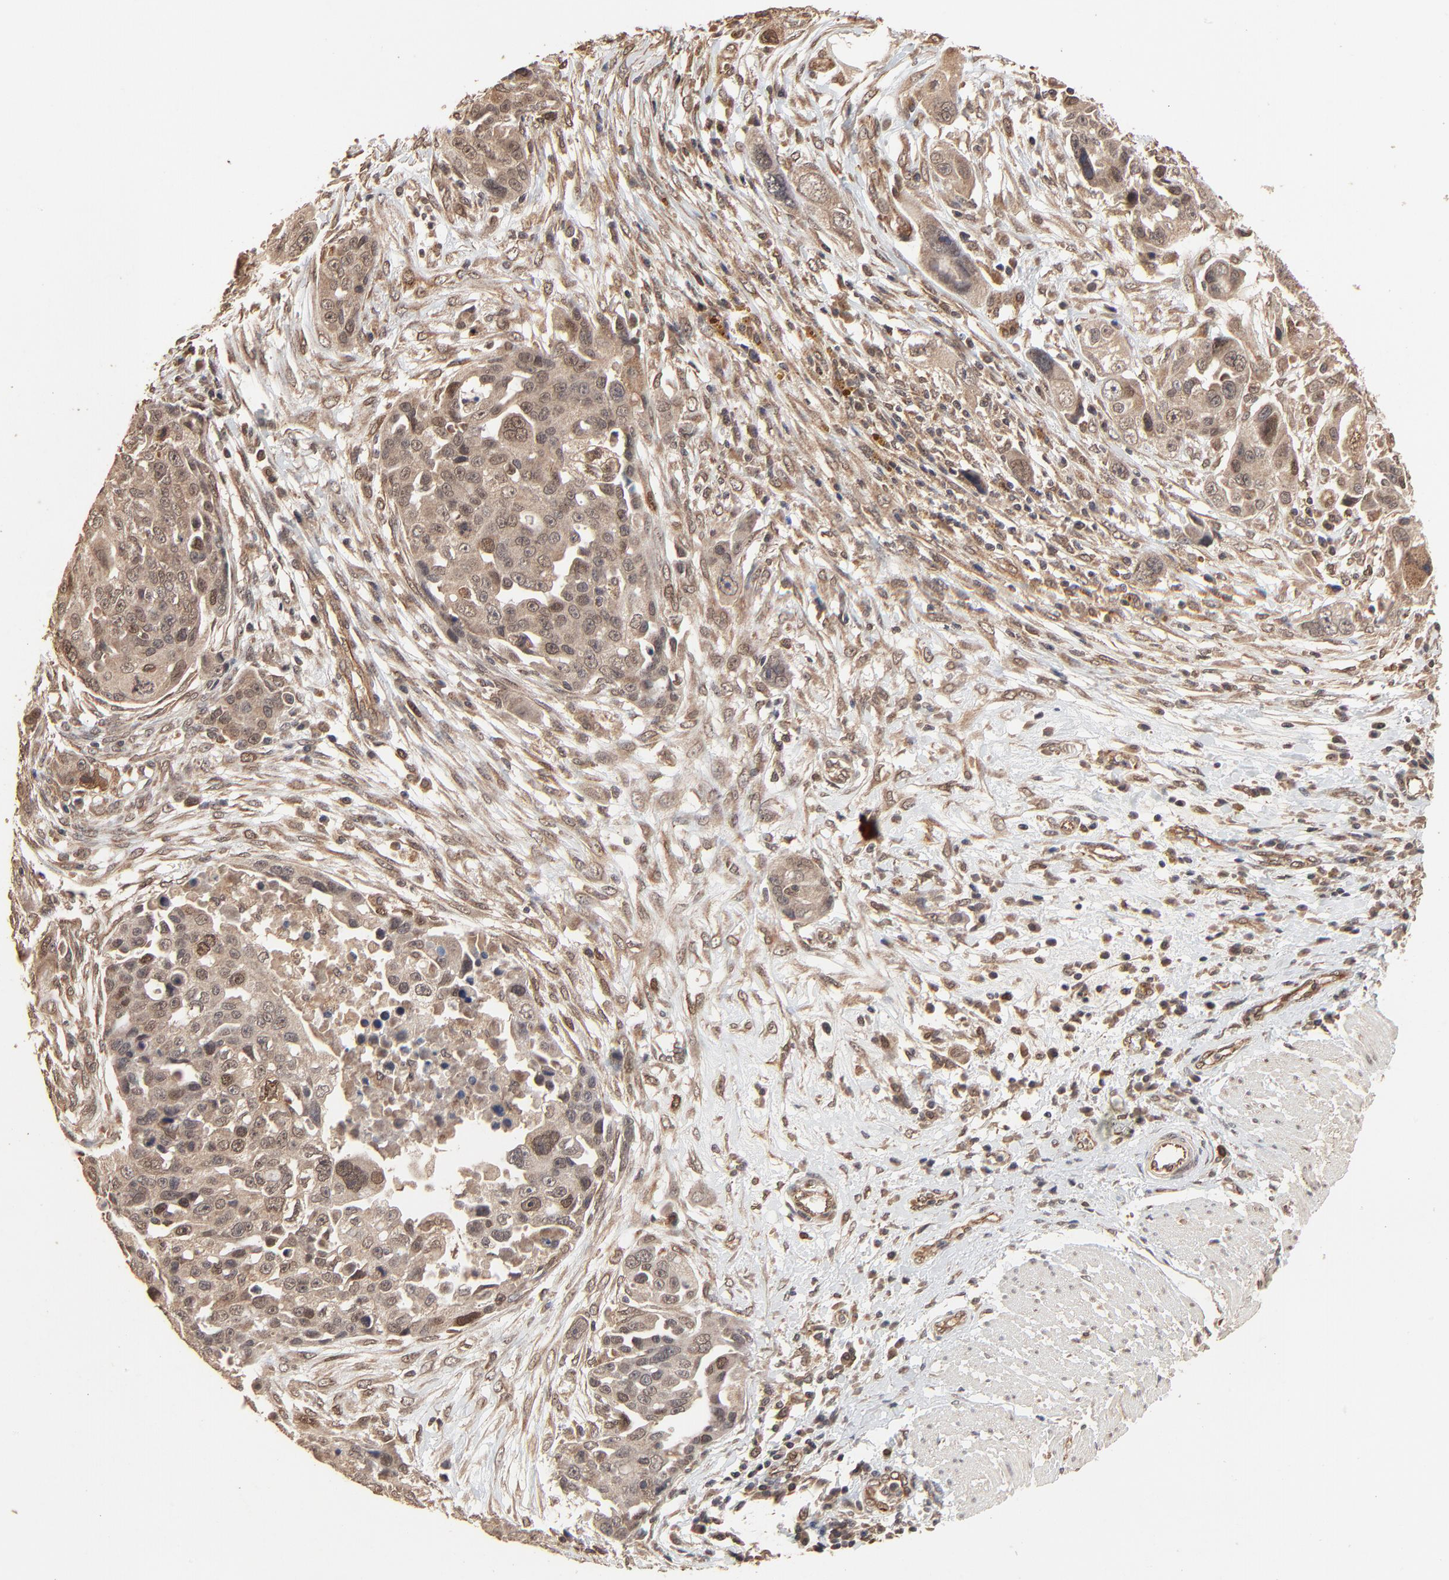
{"staining": {"intensity": "moderate", "quantity": "<25%", "location": "cytoplasmic/membranous,nuclear"}, "tissue": "ovarian cancer", "cell_type": "Tumor cells", "image_type": "cancer", "snomed": [{"axis": "morphology", "description": "Carcinoma, endometroid"}, {"axis": "topography", "description": "Ovary"}], "caption": "Immunohistochemistry (IHC) histopathology image of ovarian endometroid carcinoma stained for a protein (brown), which exhibits low levels of moderate cytoplasmic/membranous and nuclear staining in about <25% of tumor cells.", "gene": "FAM227A", "patient": {"sex": "female", "age": 75}}